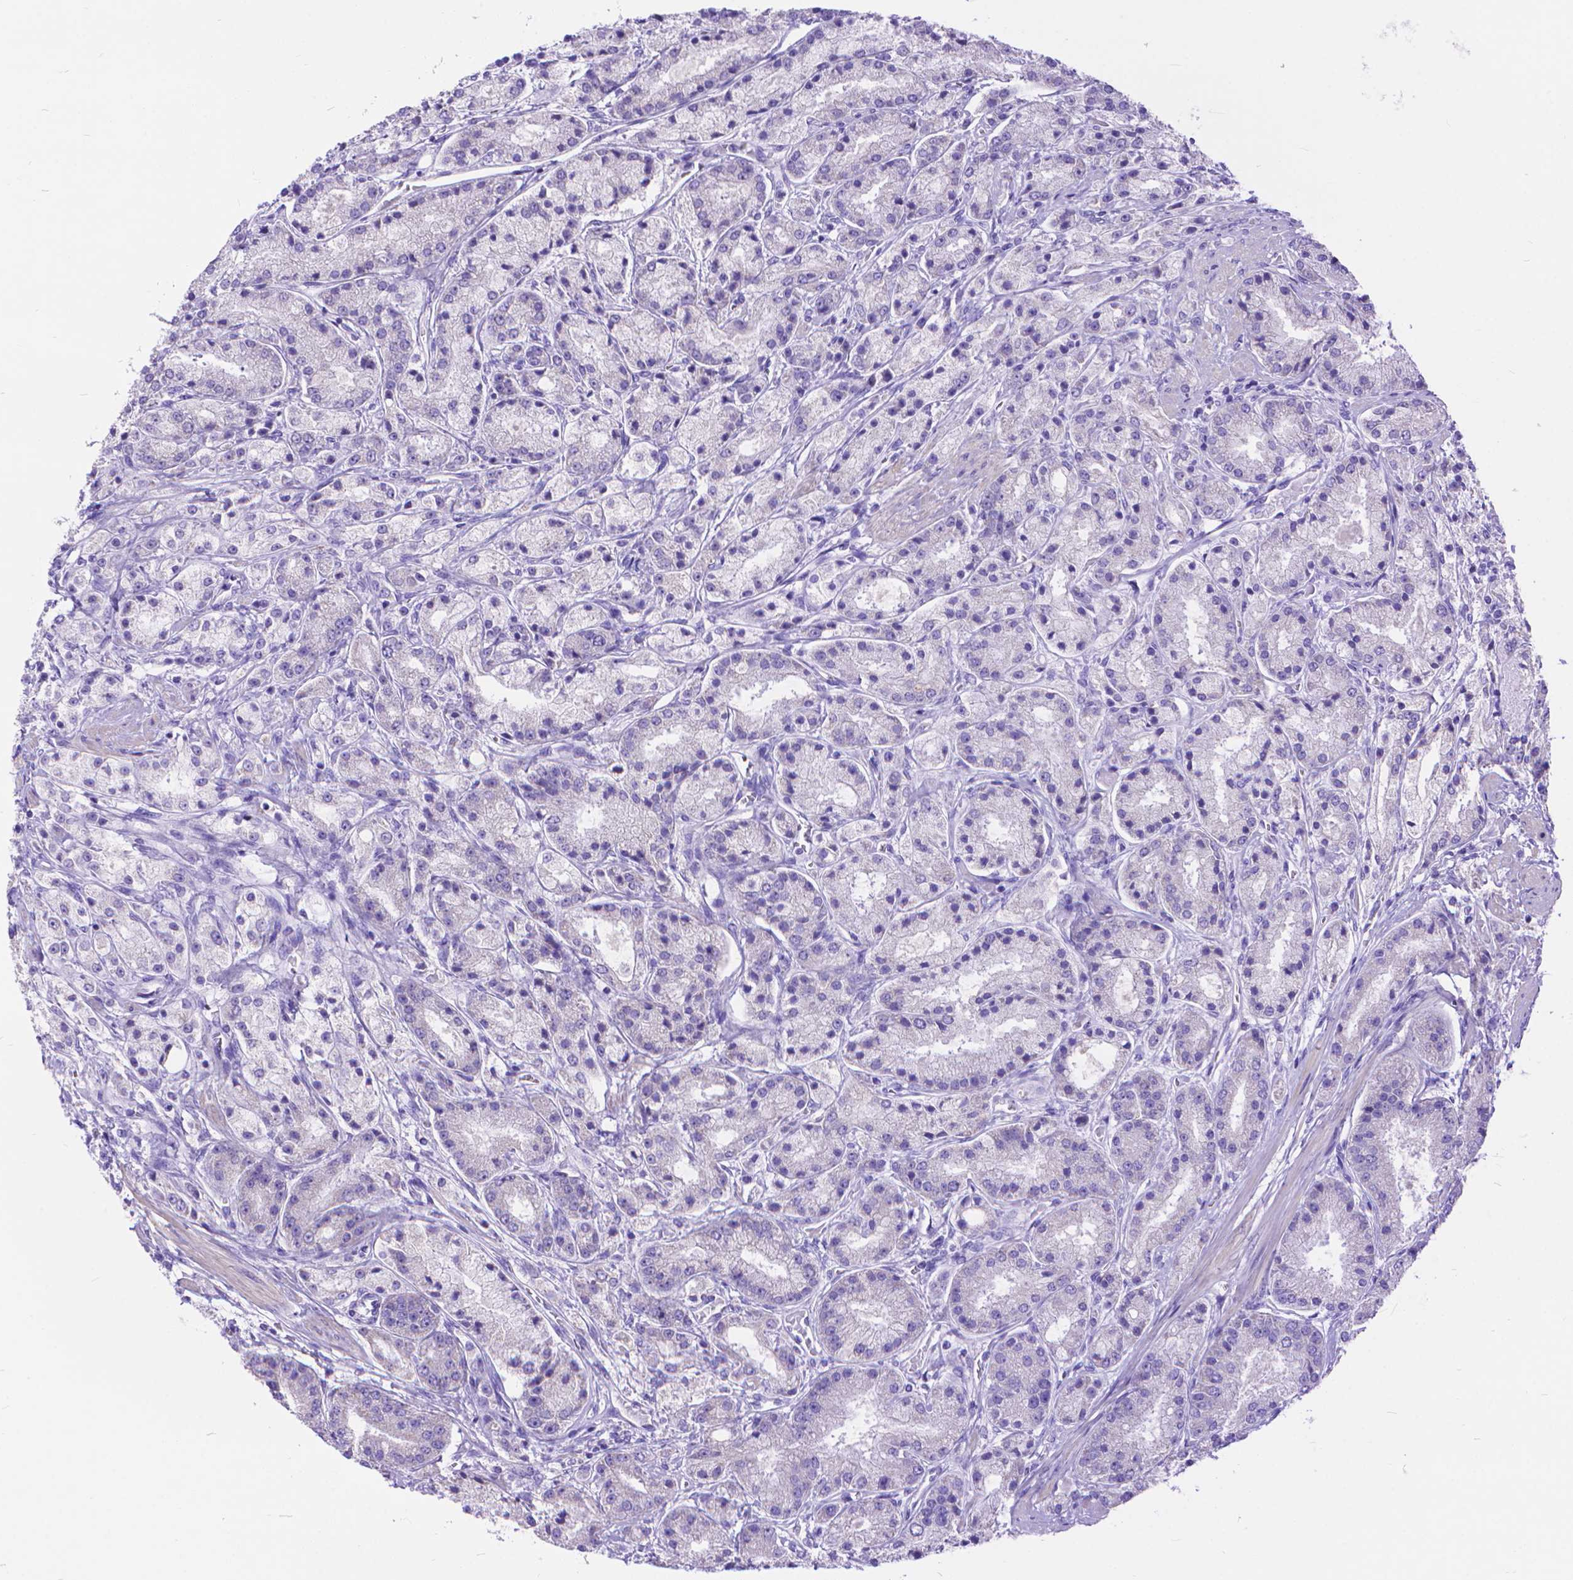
{"staining": {"intensity": "negative", "quantity": "none", "location": "none"}, "tissue": "prostate cancer", "cell_type": "Tumor cells", "image_type": "cancer", "snomed": [{"axis": "morphology", "description": "Adenocarcinoma, High grade"}, {"axis": "topography", "description": "Prostate"}], "caption": "Immunohistochemistry (IHC) histopathology image of human high-grade adenocarcinoma (prostate) stained for a protein (brown), which shows no staining in tumor cells. The staining was performed using DAB to visualize the protein expression in brown, while the nuclei were stained in blue with hematoxylin (Magnification: 20x).", "gene": "DHRS2", "patient": {"sex": "male", "age": 67}}